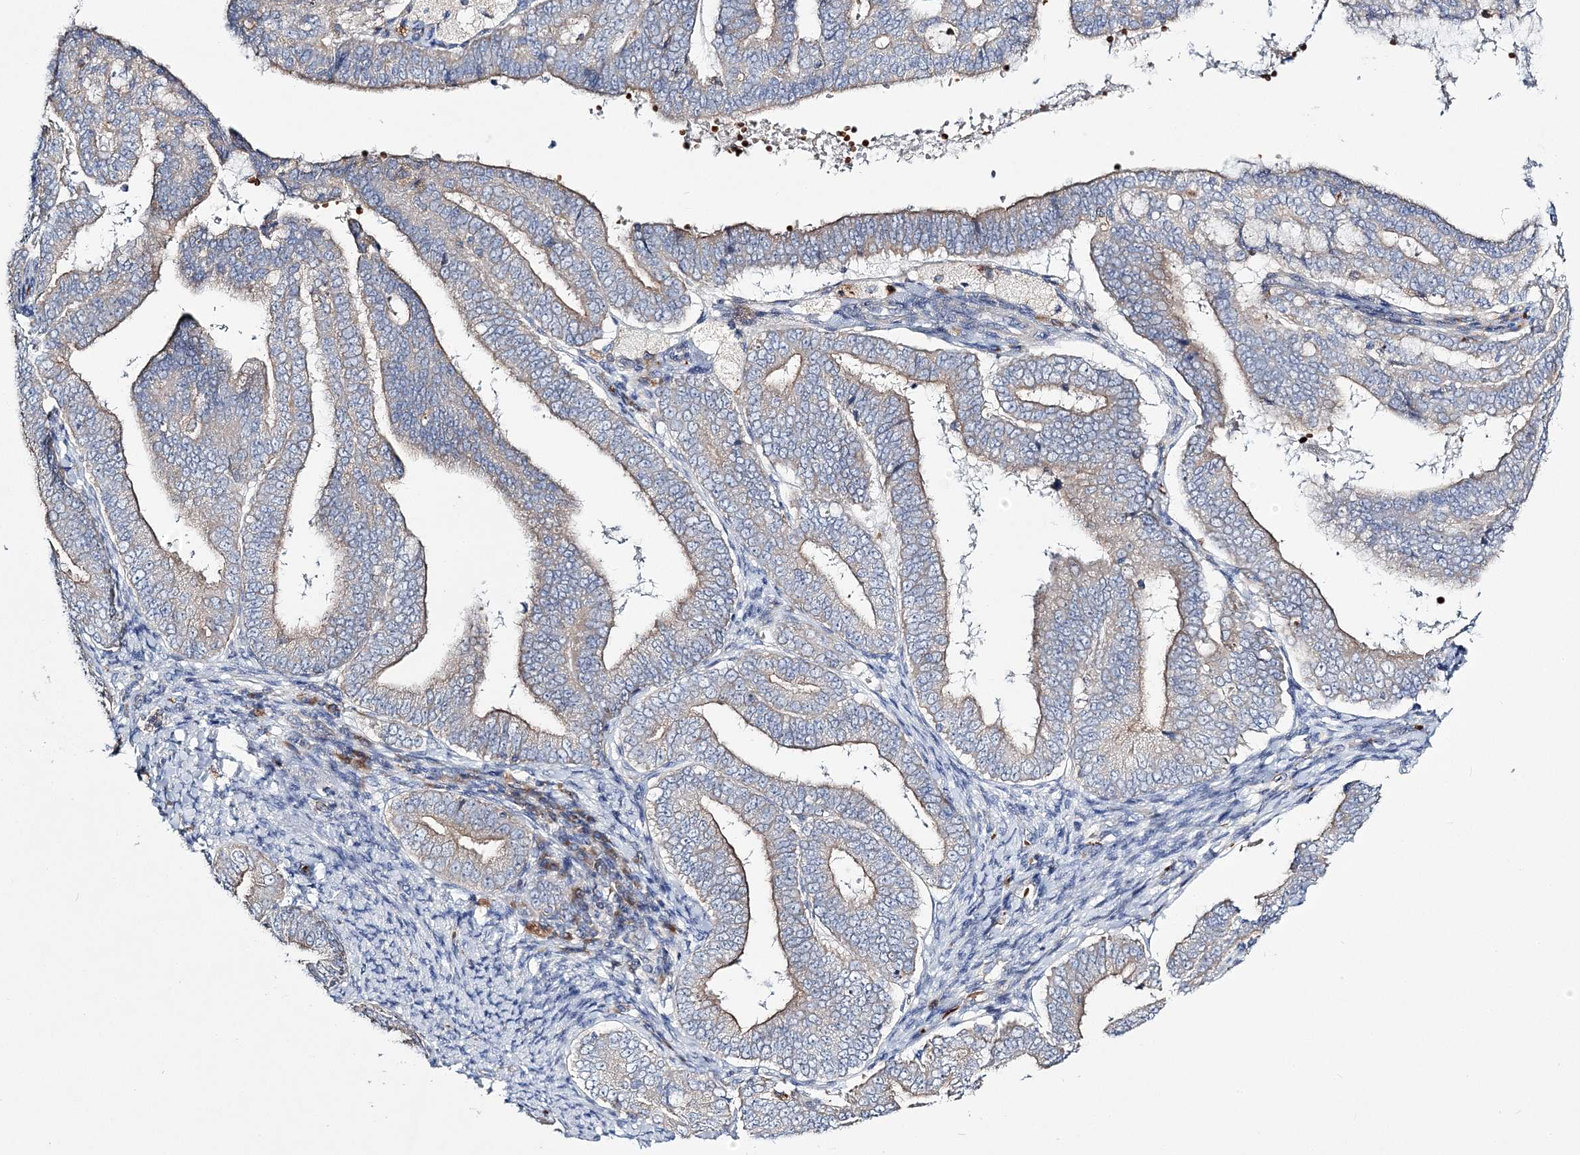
{"staining": {"intensity": "weak", "quantity": "25%-75%", "location": "cytoplasmic/membranous"}, "tissue": "endometrial cancer", "cell_type": "Tumor cells", "image_type": "cancer", "snomed": [{"axis": "morphology", "description": "Adenocarcinoma, NOS"}, {"axis": "topography", "description": "Endometrium"}], "caption": "Immunohistochemistry (IHC) image of neoplastic tissue: adenocarcinoma (endometrial) stained using immunohistochemistry (IHC) demonstrates low levels of weak protein expression localized specifically in the cytoplasmic/membranous of tumor cells, appearing as a cytoplasmic/membranous brown color.", "gene": "ATP11B", "patient": {"sex": "female", "age": 63}}